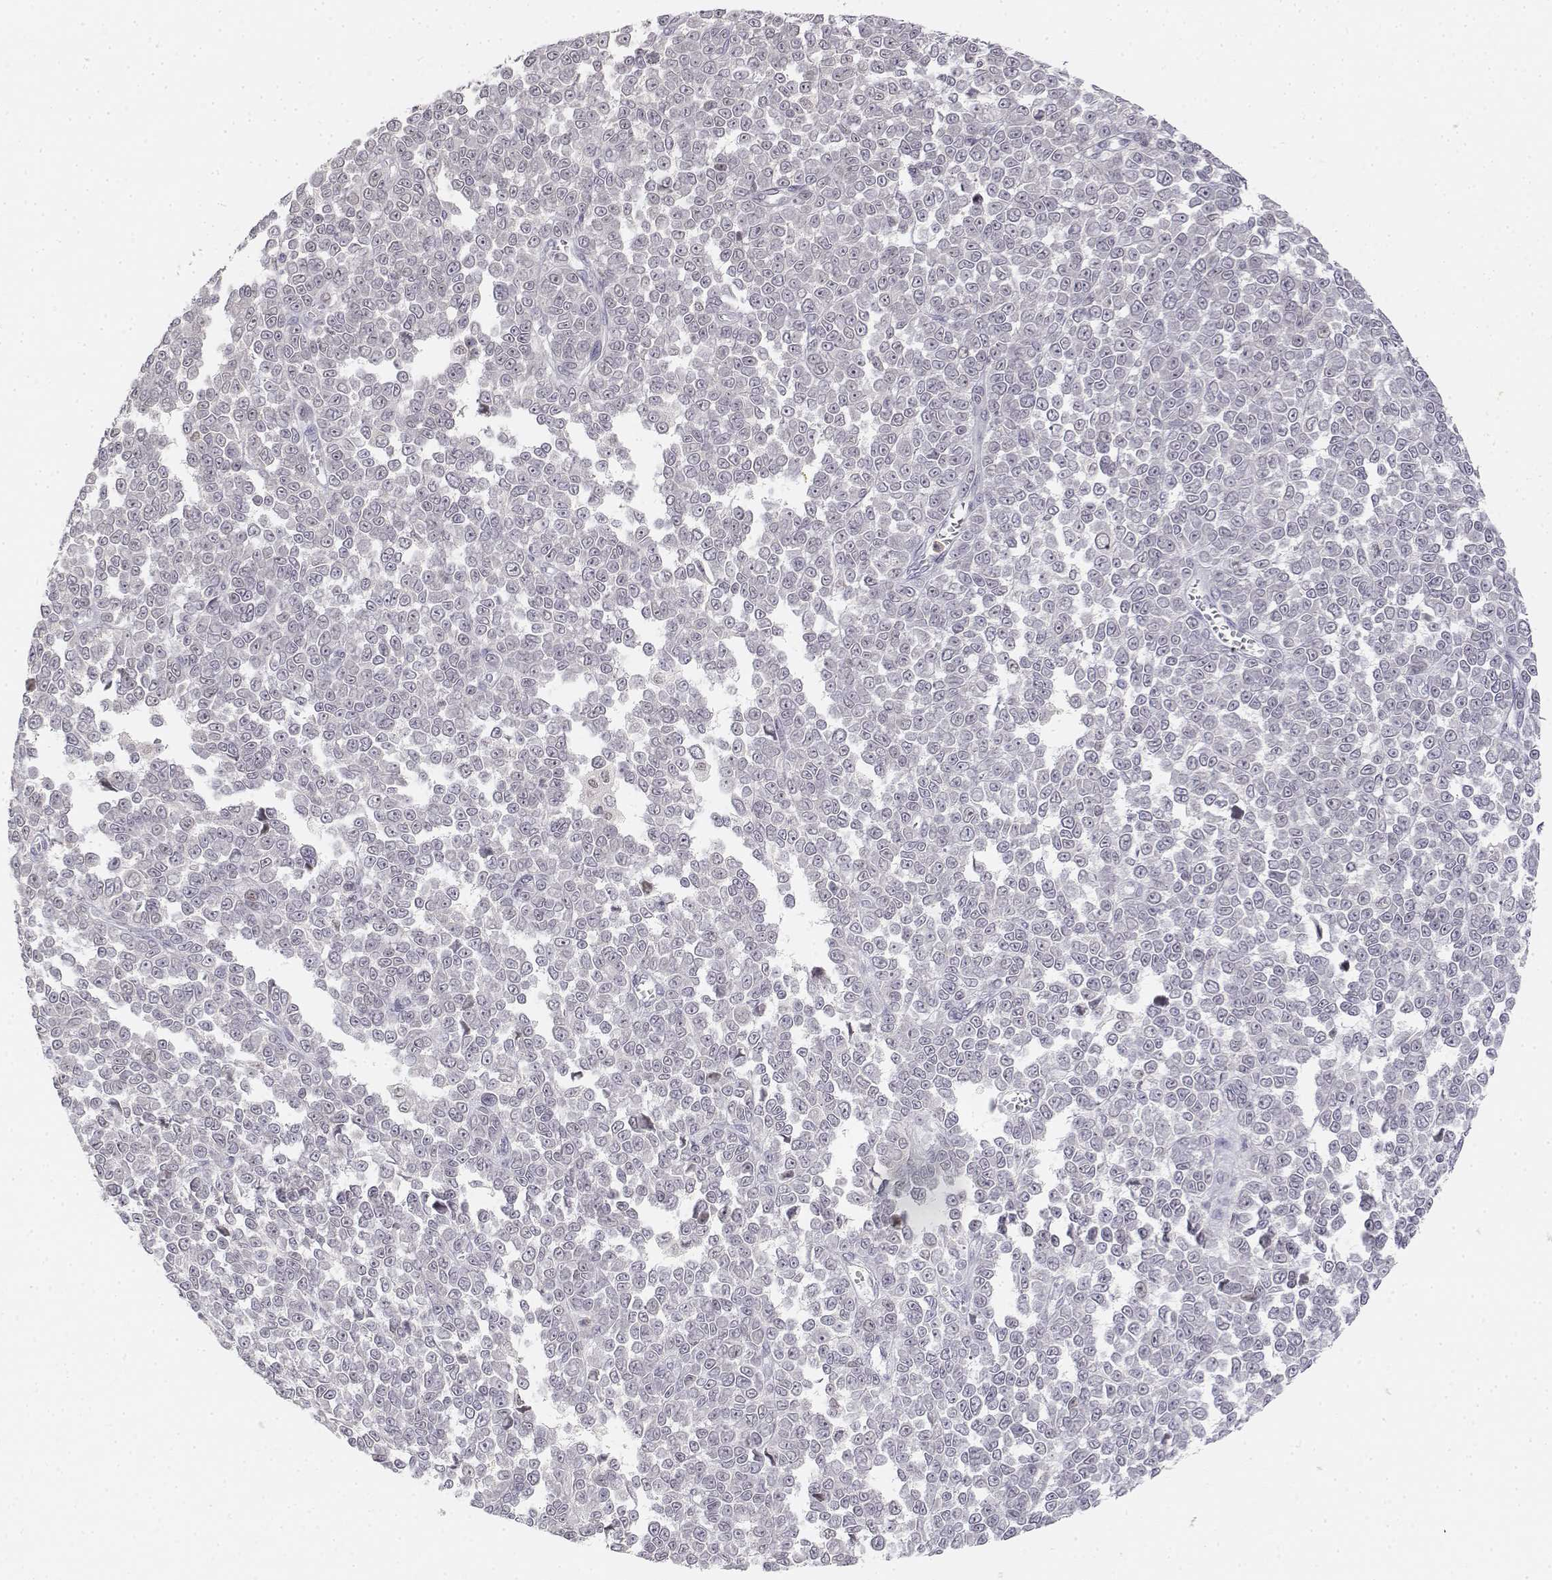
{"staining": {"intensity": "negative", "quantity": "none", "location": "none"}, "tissue": "melanoma", "cell_type": "Tumor cells", "image_type": "cancer", "snomed": [{"axis": "morphology", "description": "Malignant melanoma, NOS"}, {"axis": "topography", "description": "Skin"}], "caption": "The immunohistochemistry photomicrograph has no significant positivity in tumor cells of malignant melanoma tissue.", "gene": "GLIPR1L2", "patient": {"sex": "female", "age": 95}}